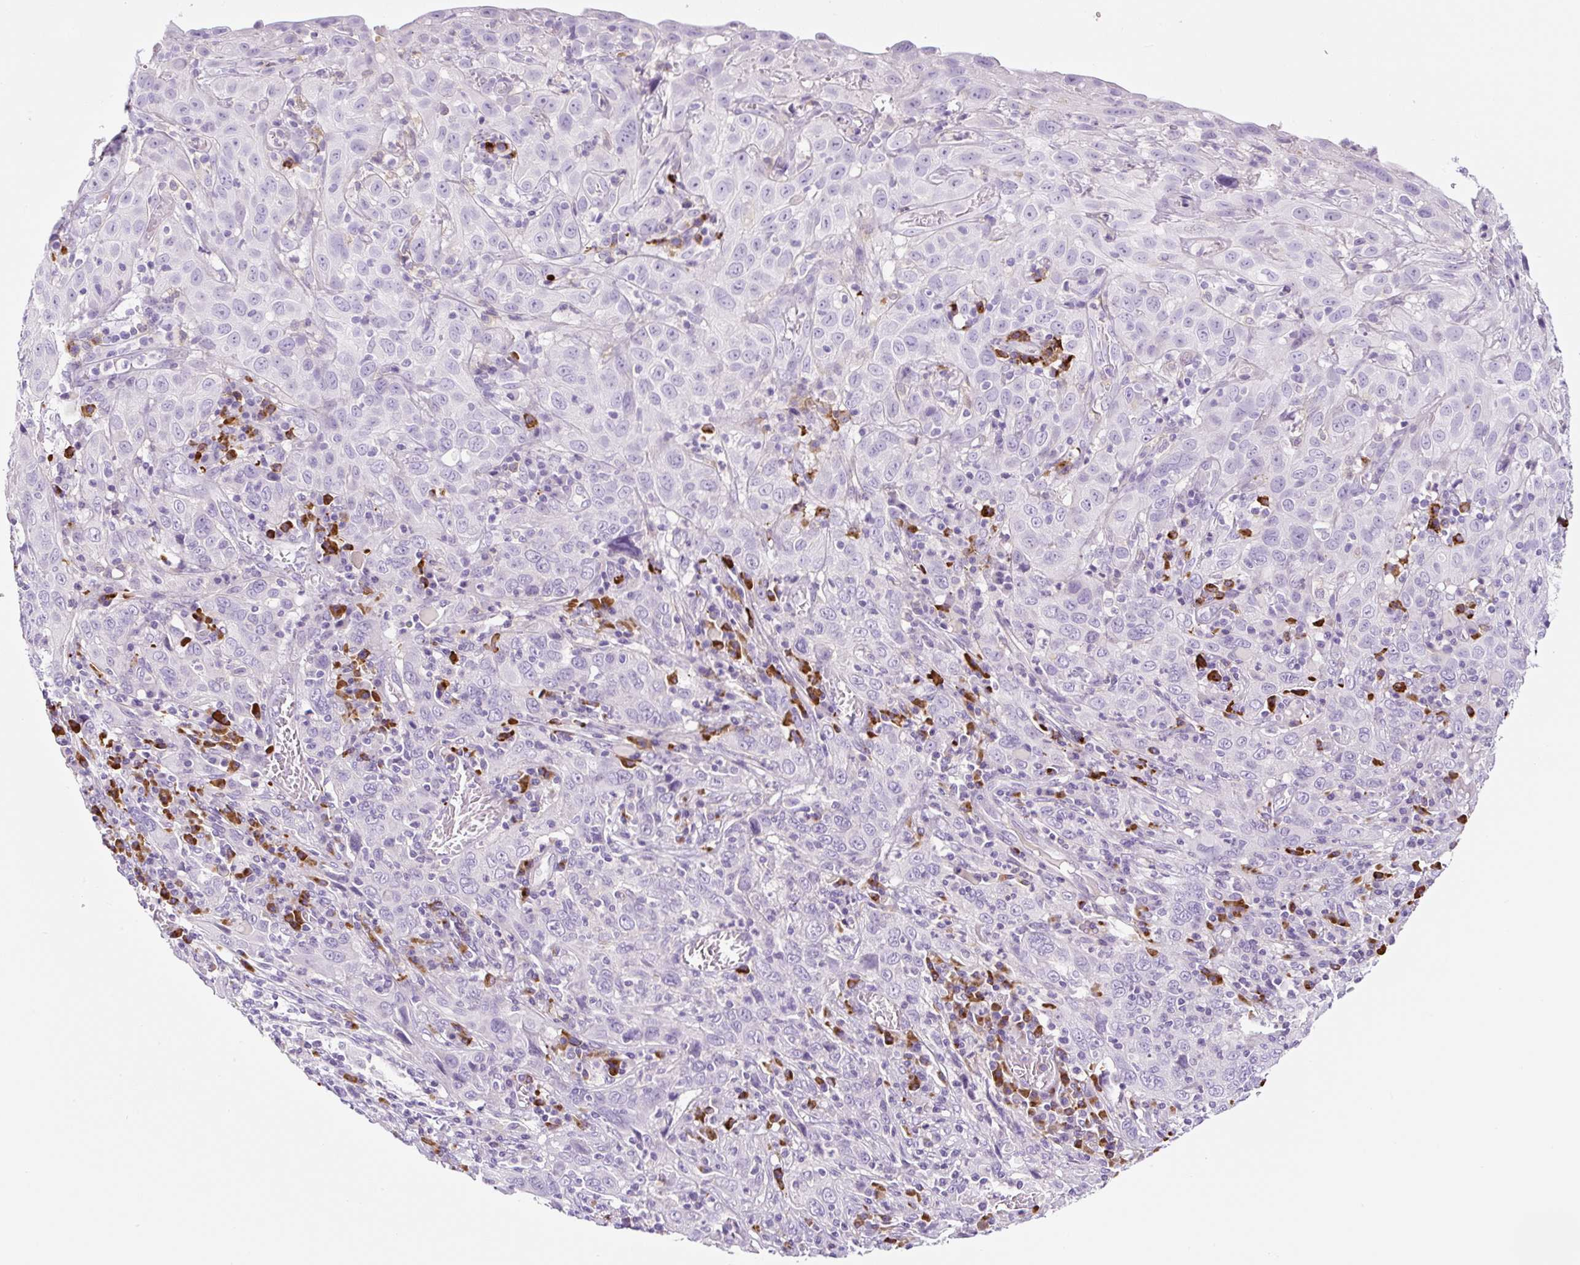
{"staining": {"intensity": "negative", "quantity": "none", "location": "none"}, "tissue": "cervical cancer", "cell_type": "Tumor cells", "image_type": "cancer", "snomed": [{"axis": "morphology", "description": "Squamous cell carcinoma, NOS"}, {"axis": "topography", "description": "Cervix"}], "caption": "Tumor cells show no significant positivity in cervical squamous cell carcinoma.", "gene": "RNF212B", "patient": {"sex": "female", "age": 46}}